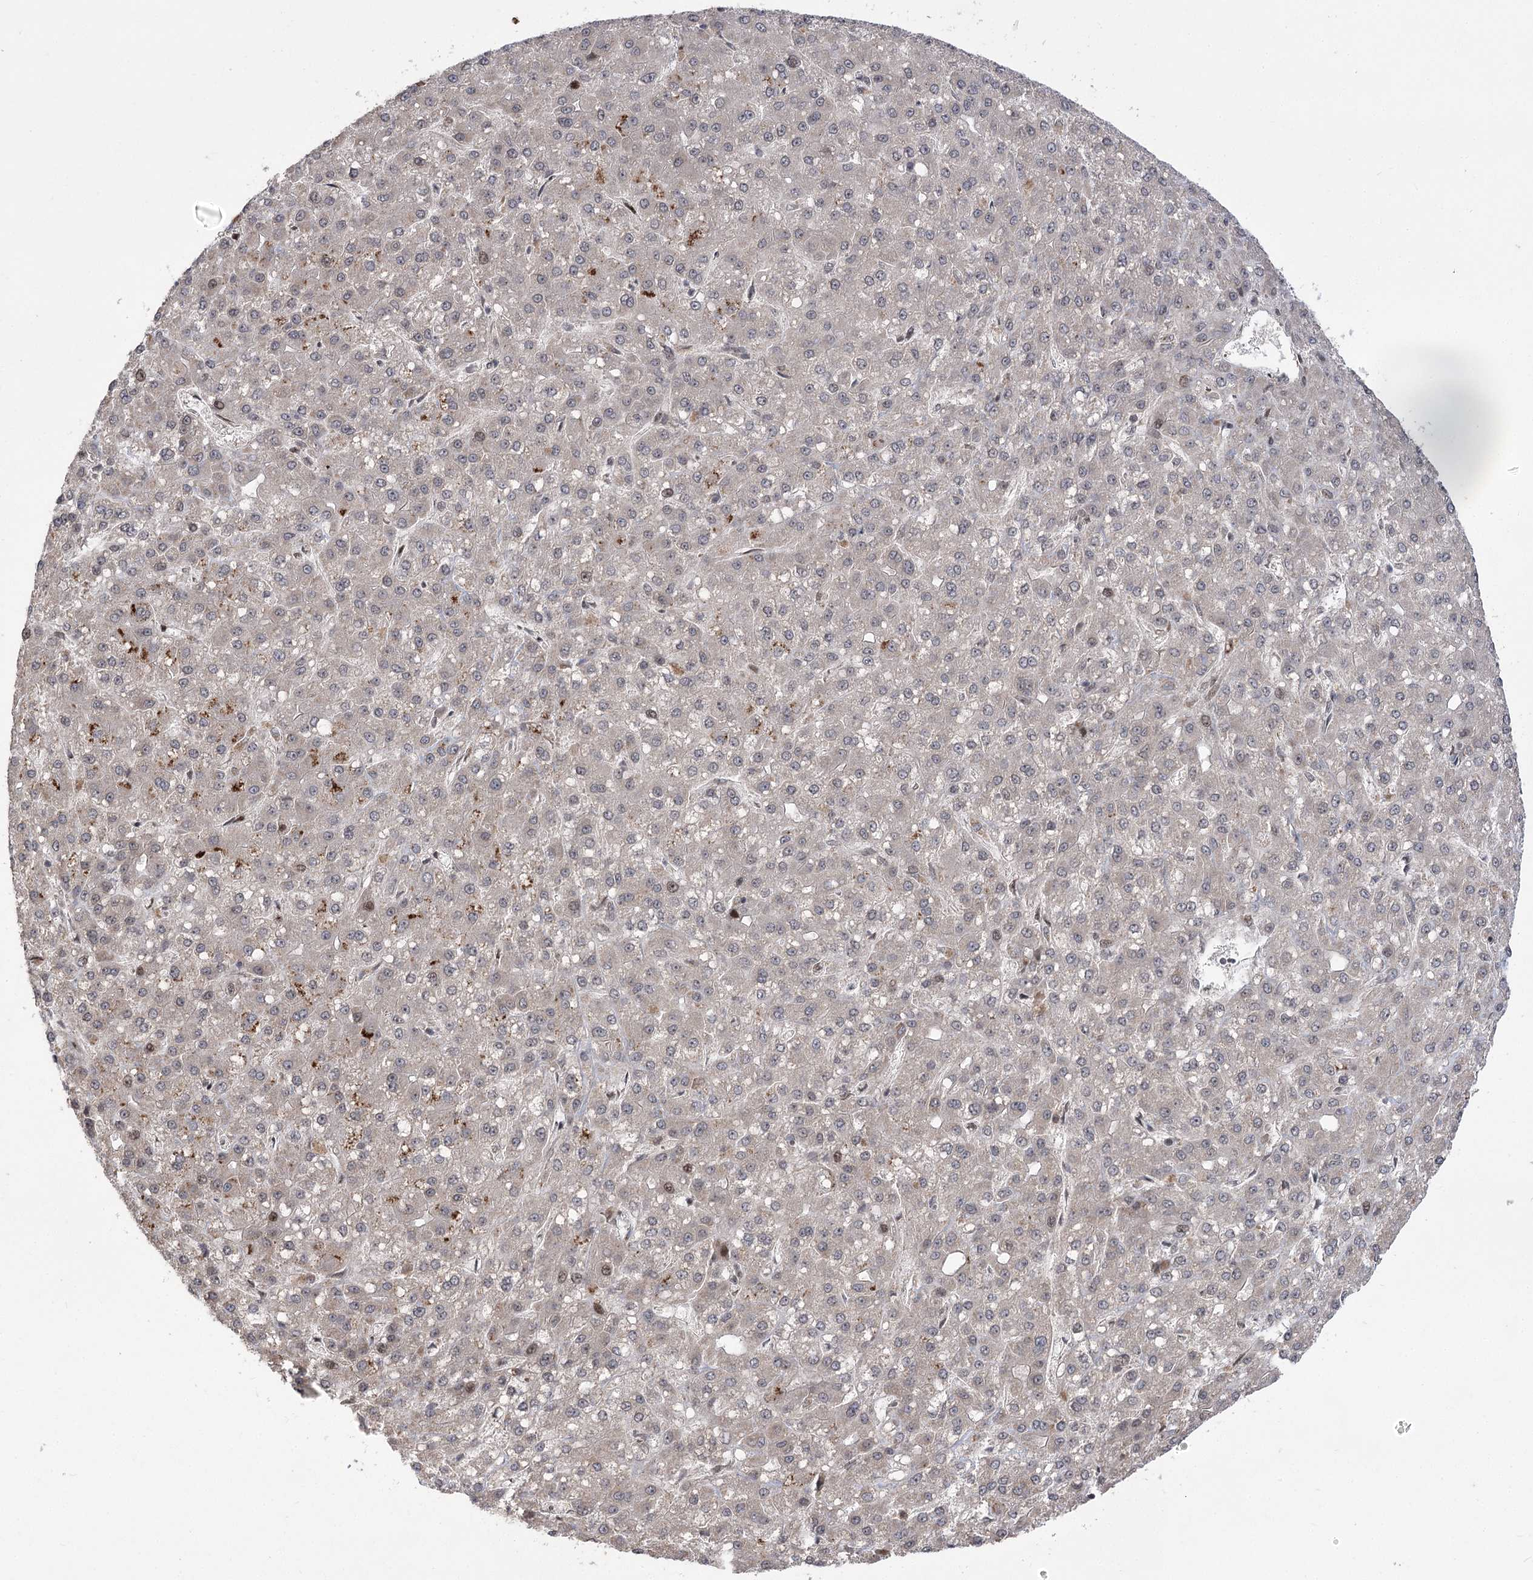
{"staining": {"intensity": "weak", "quantity": "<25%", "location": "cytoplasmic/membranous"}, "tissue": "liver cancer", "cell_type": "Tumor cells", "image_type": "cancer", "snomed": [{"axis": "morphology", "description": "Carcinoma, Hepatocellular, NOS"}, {"axis": "topography", "description": "Liver"}], "caption": "IHC histopathology image of hepatocellular carcinoma (liver) stained for a protein (brown), which displays no staining in tumor cells.", "gene": "TENM2", "patient": {"sex": "male", "age": 67}}